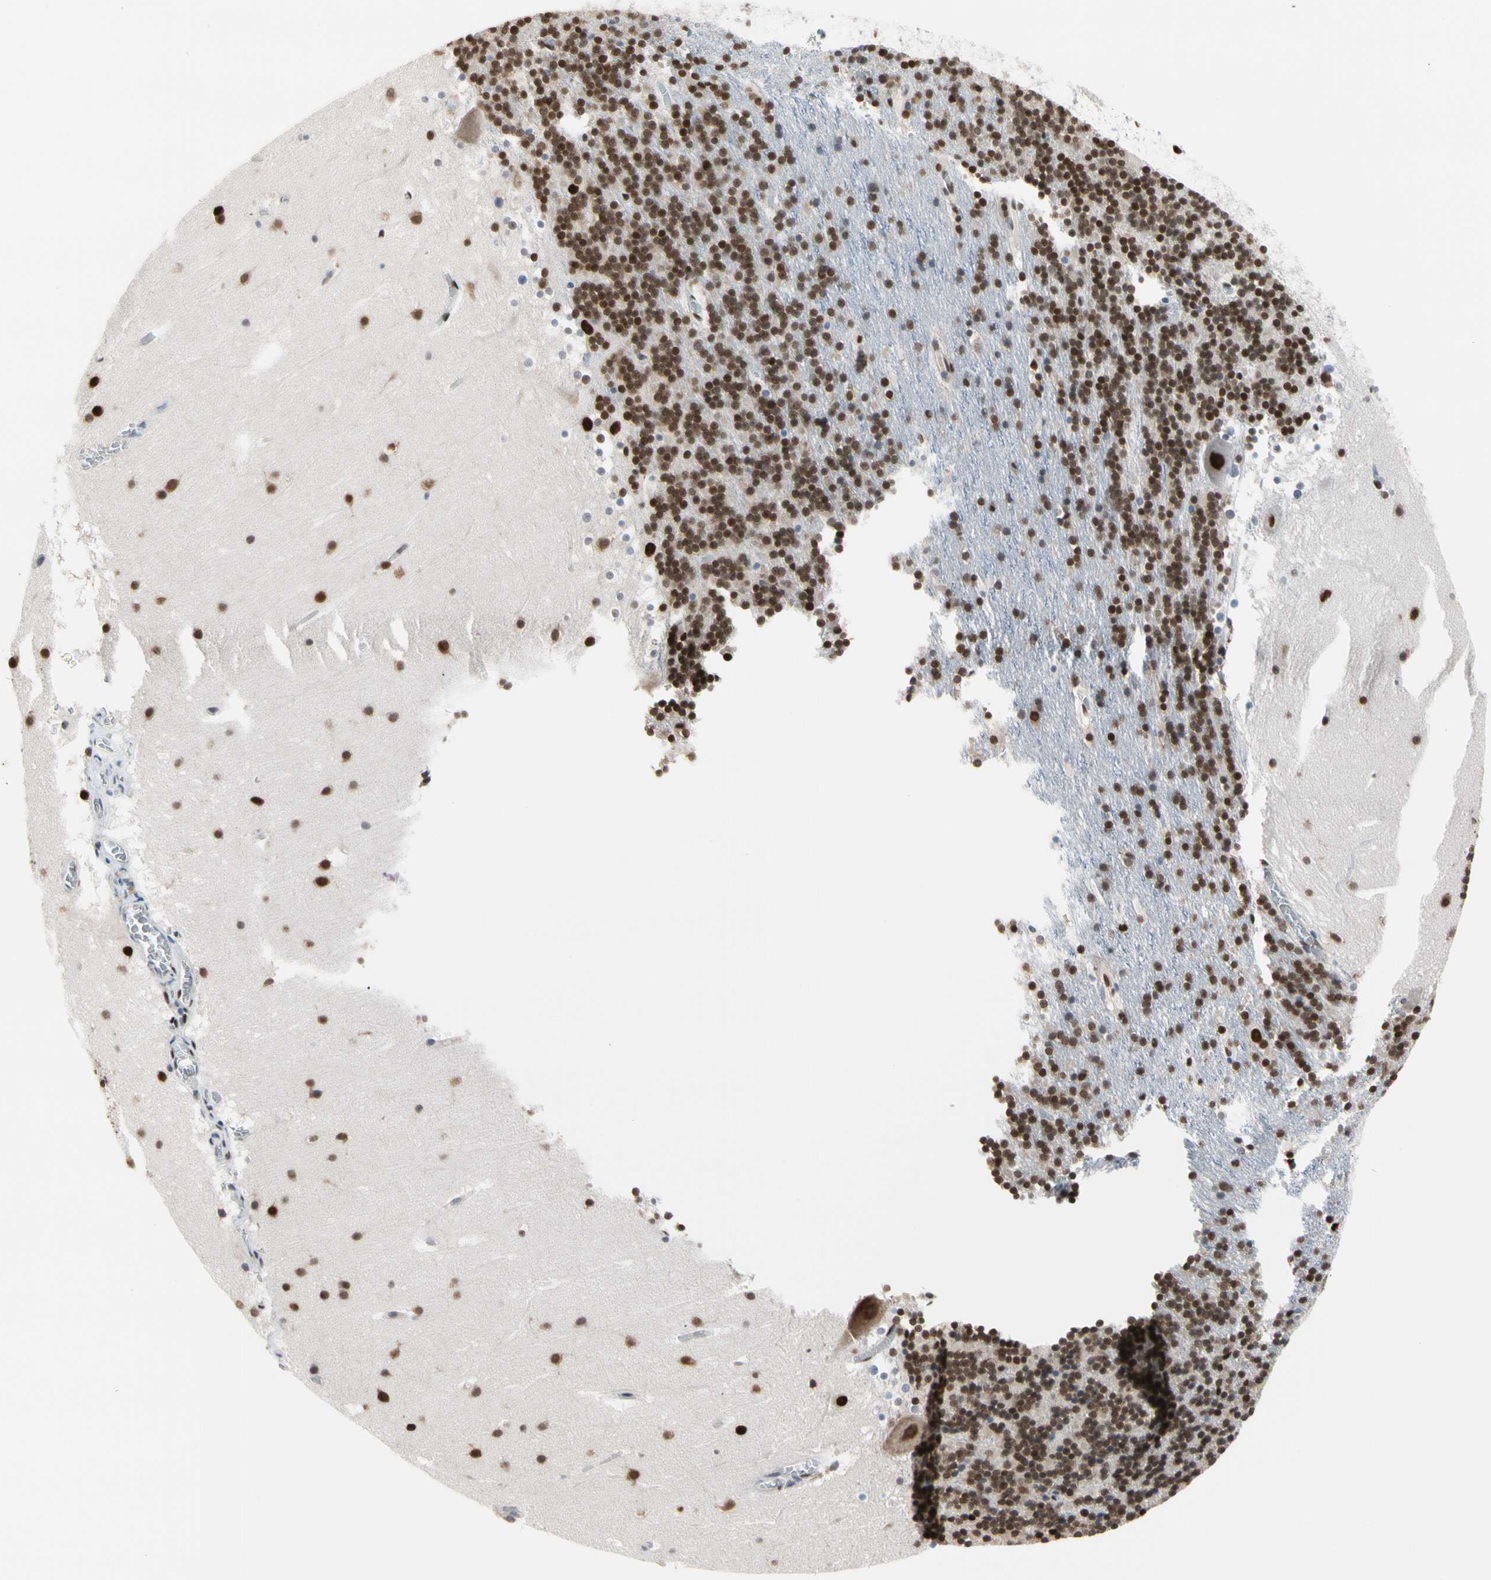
{"staining": {"intensity": "strong", "quantity": ">75%", "location": "nuclear"}, "tissue": "cerebellum", "cell_type": "Cells in granular layer", "image_type": "normal", "snomed": [{"axis": "morphology", "description": "Normal tissue, NOS"}, {"axis": "topography", "description": "Cerebellum"}], "caption": "Immunohistochemical staining of benign human cerebellum reveals strong nuclear protein positivity in about >75% of cells in granular layer. Nuclei are stained in blue.", "gene": "FAM98B", "patient": {"sex": "male", "age": 45}}